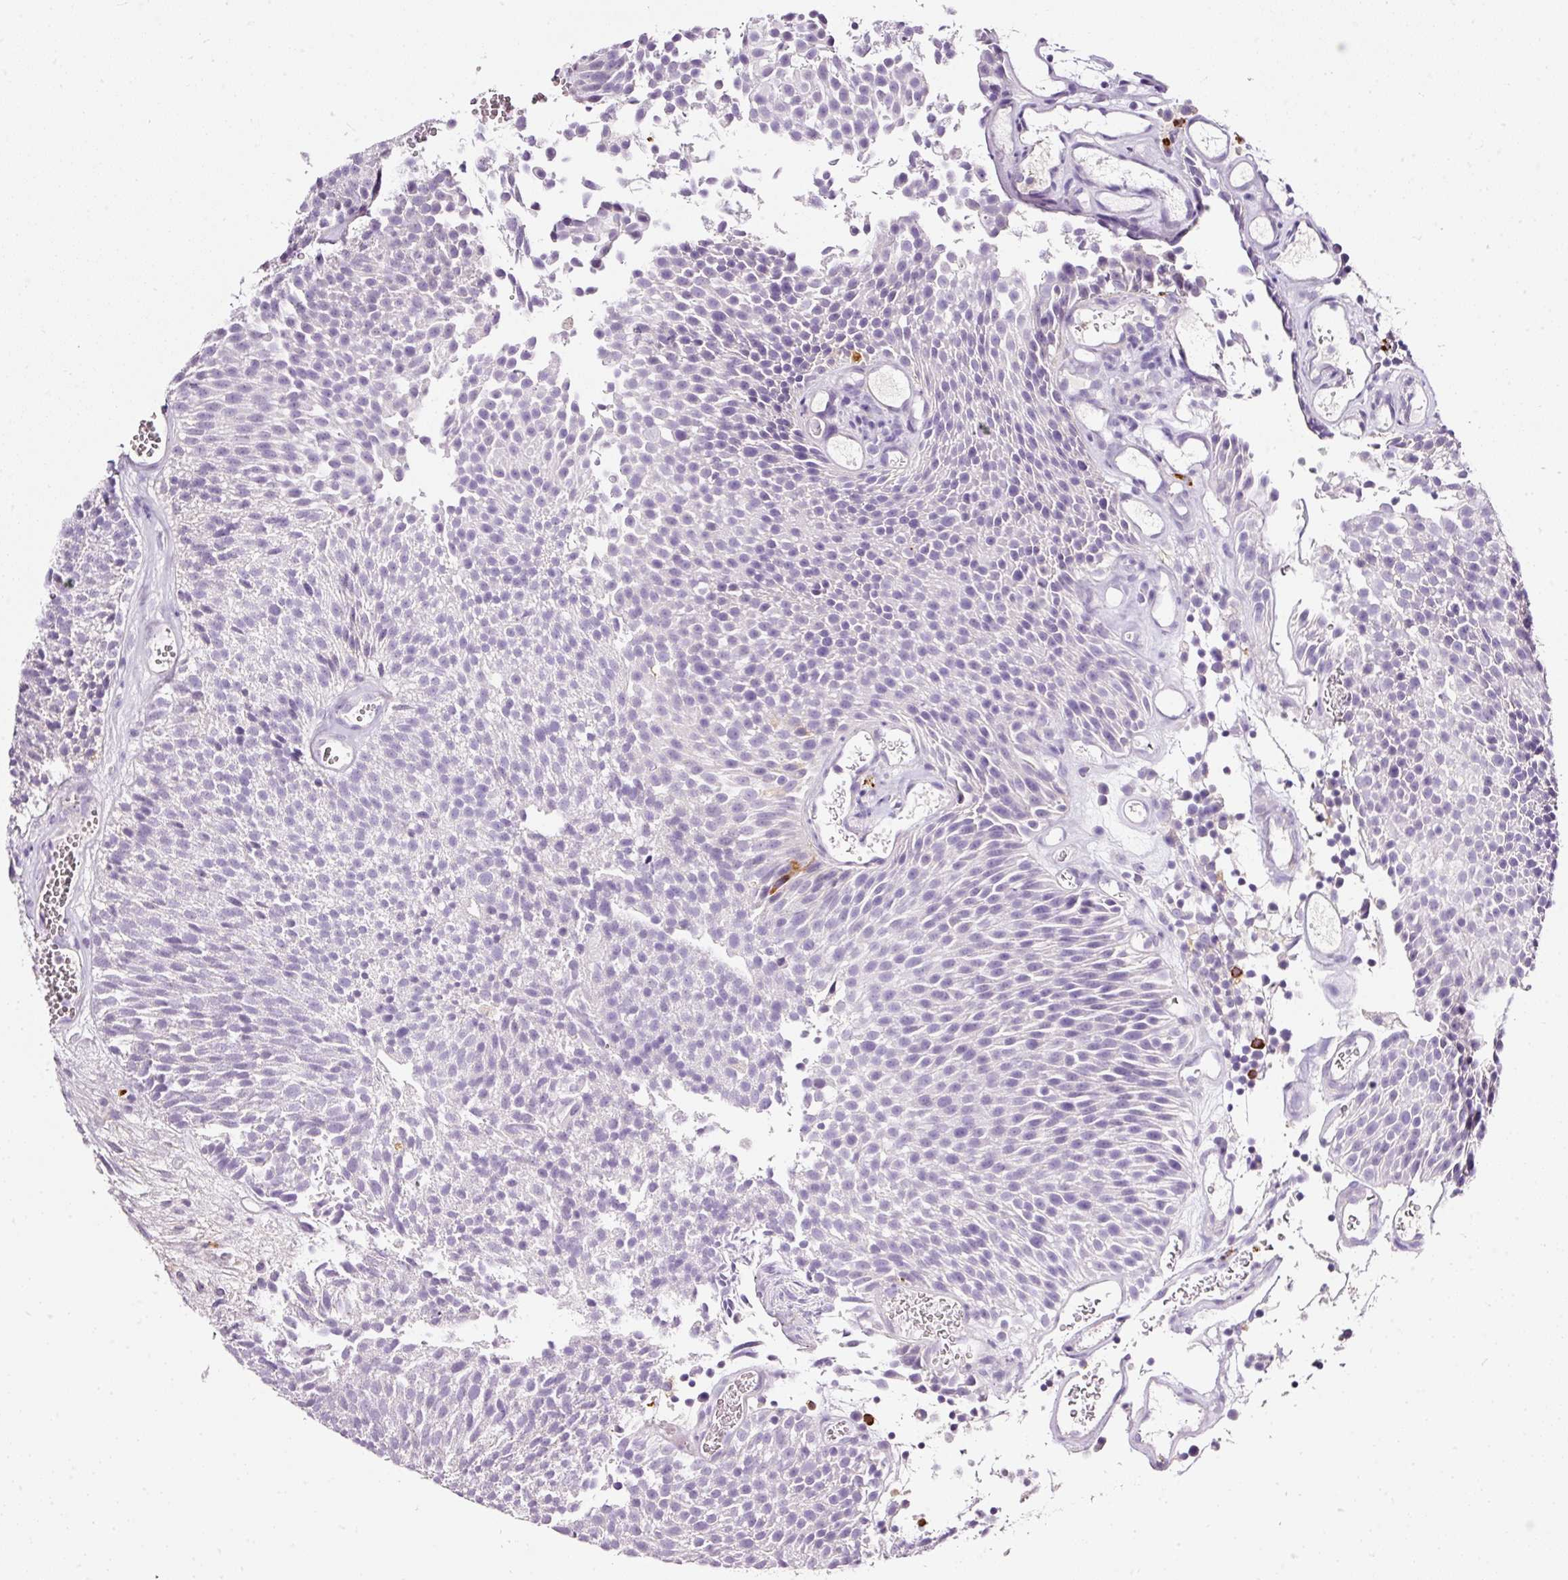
{"staining": {"intensity": "negative", "quantity": "none", "location": "none"}, "tissue": "urothelial cancer", "cell_type": "Tumor cells", "image_type": "cancer", "snomed": [{"axis": "morphology", "description": "Urothelial carcinoma, Low grade"}, {"axis": "topography", "description": "Urinary bladder"}], "caption": "Micrograph shows no protein staining in tumor cells of urothelial cancer tissue.", "gene": "CYB561A3", "patient": {"sex": "female", "age": 79}}